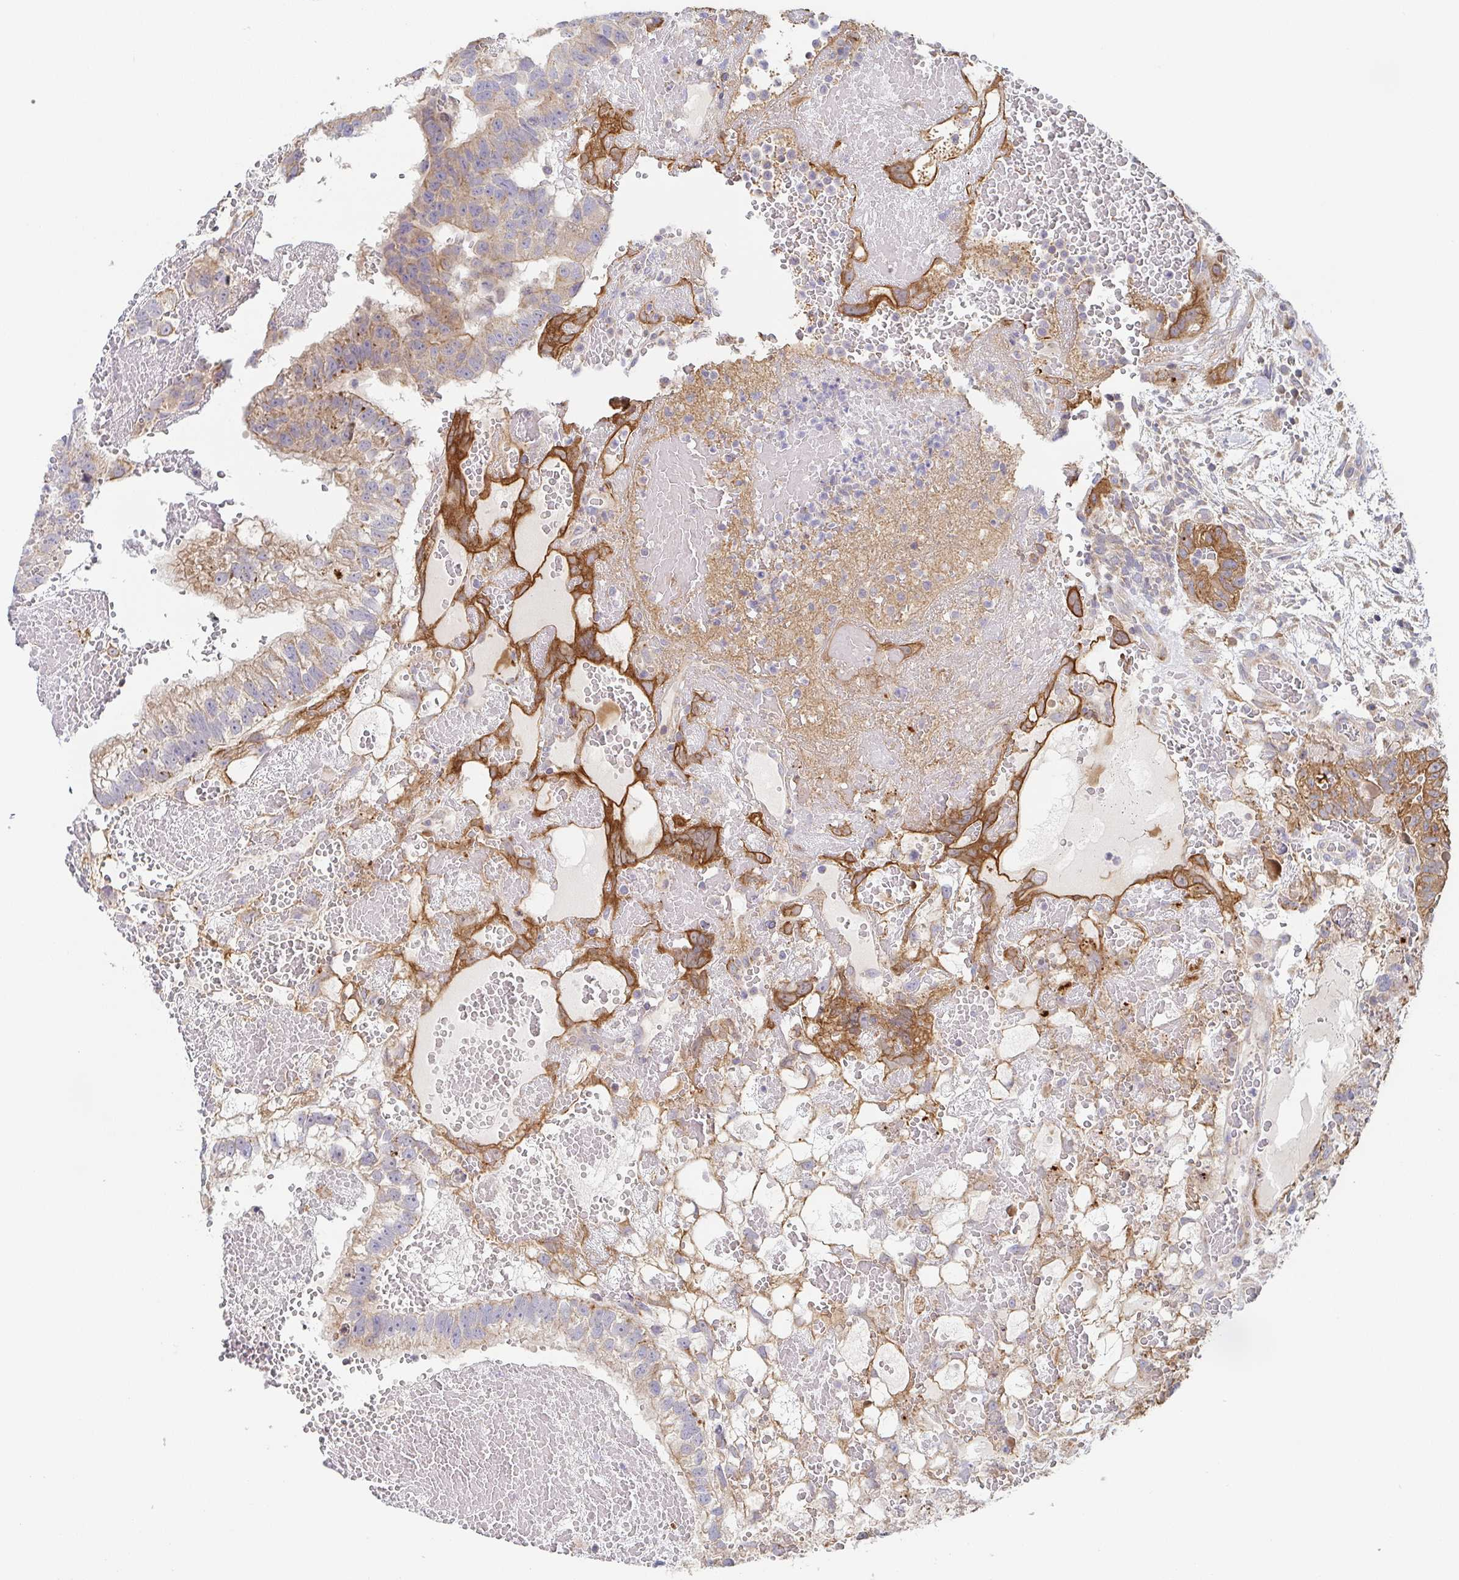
{"staining": {"intensity": "weak", "quantity": "25%-75%", "location": "cytoplasmic/membranous"}, "tissue": "testis cancer", "cell_type": "Tumor cells", "image_type": "cancer", "snomed": [{"axis": "morphology", "description": "Normal tissue, NOS"}, {"axis": "morphology", "description": "Carcinoma, Embryonal, NOS"}, {"axis": "topography", "description": "Testis"}], "caption": "Weak cytoplasmic/membranous positivity for a protein is seen in approximately 25%-75% of tumor cells of testis embryonal carcinoma using immunohistochemistry (IHC).", "gene": "TUFT1", "patient": {"sex": "male", "age": 32}}